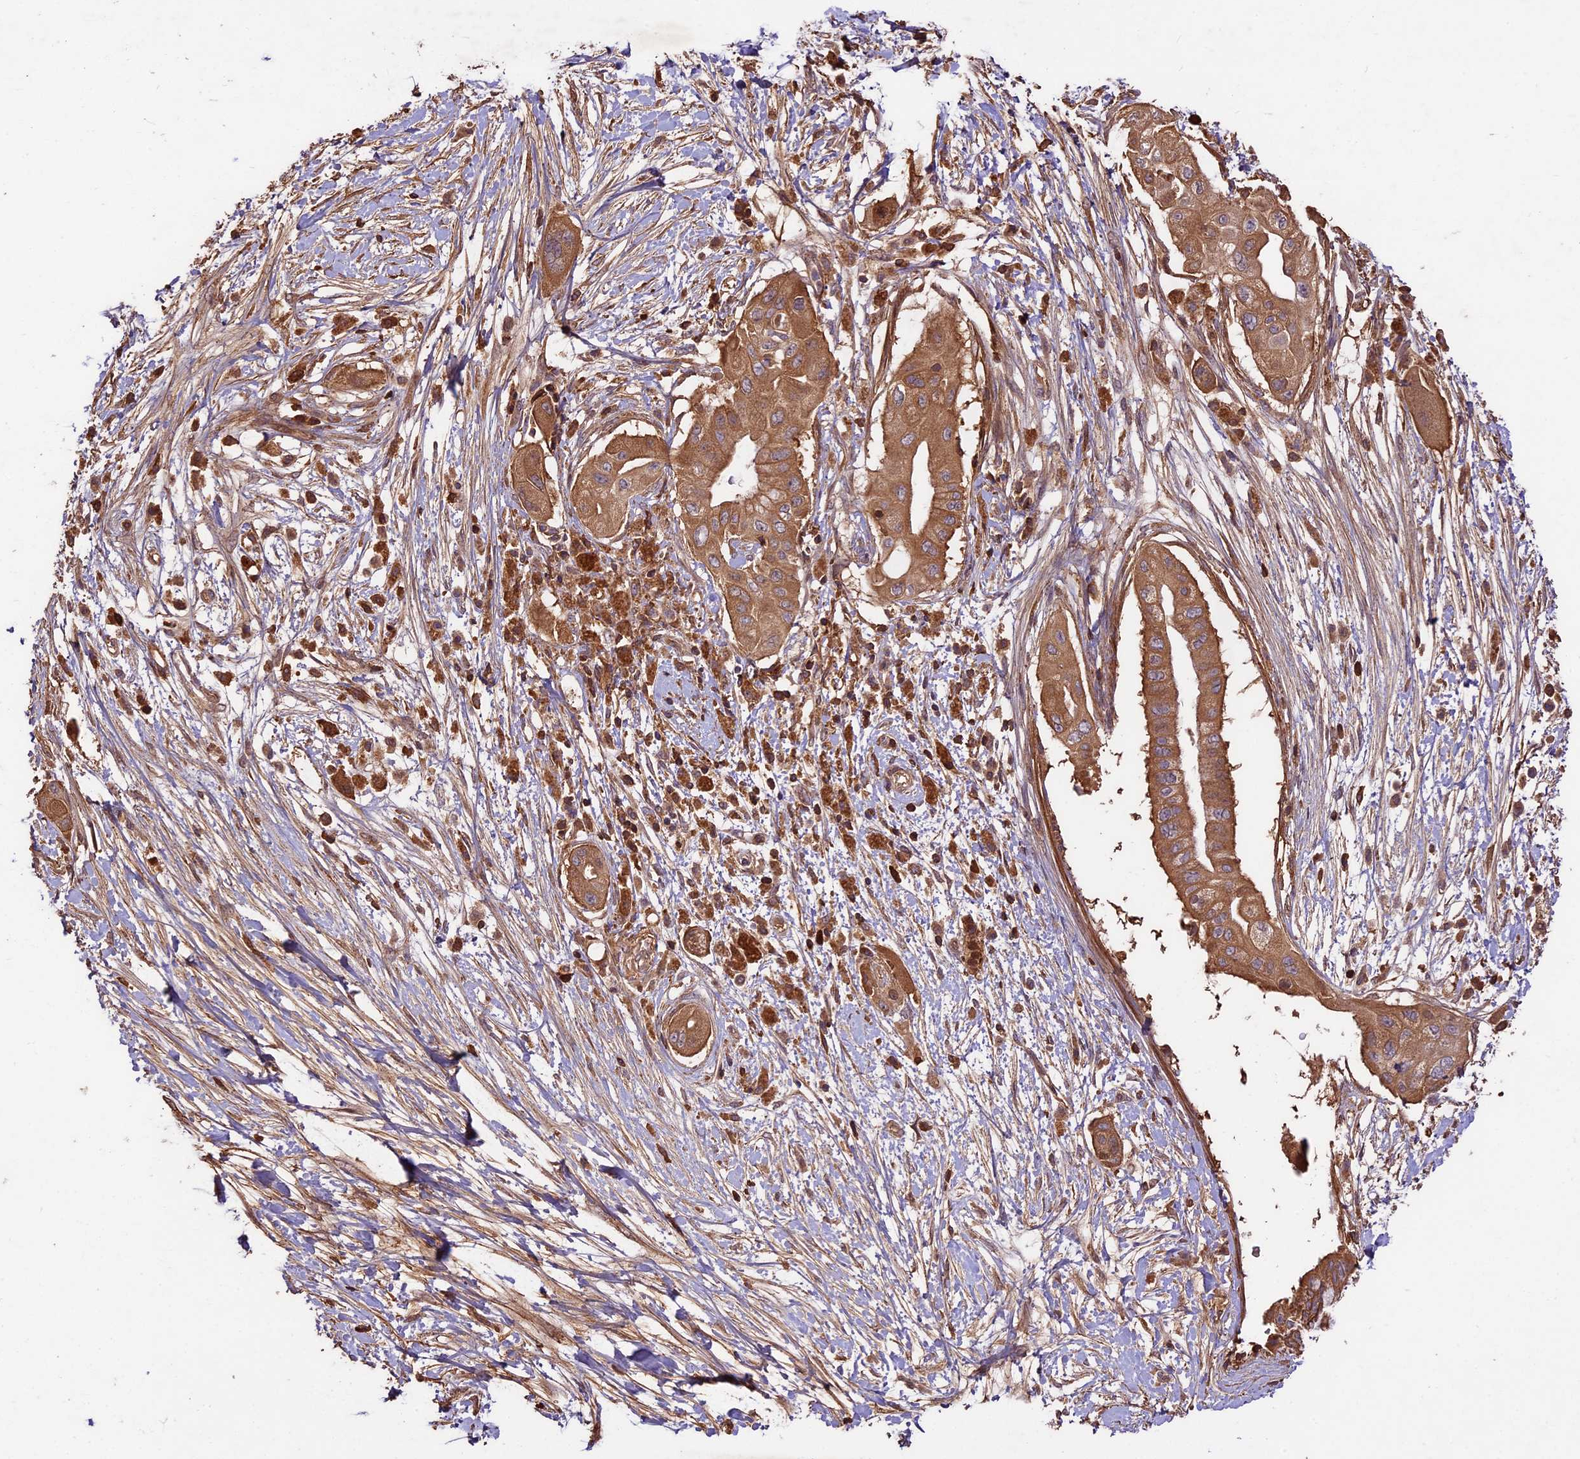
{"staining": {"intensity": "moderate", "quantity": ">75%", "location": "cytoplasmic/membranous"}, "tissue": "pancreatic cancer", "cell_type": "Tumor cells", "image_type": "cancer", "snomed": [{"axis": "morphology", "description": "Adenocarcinoma, NOS"}, {"axis": "topography", "description": "Pancreas"}], "caption": "Immunohistochemical staining of human pancreatic cancer exhibits medium levels of moderate cytoplasmic/membranous protein staining in approximately >75% of tumor cells.", "gene": "CRLF1", "patient": {"sex": "male", "age": 68}}